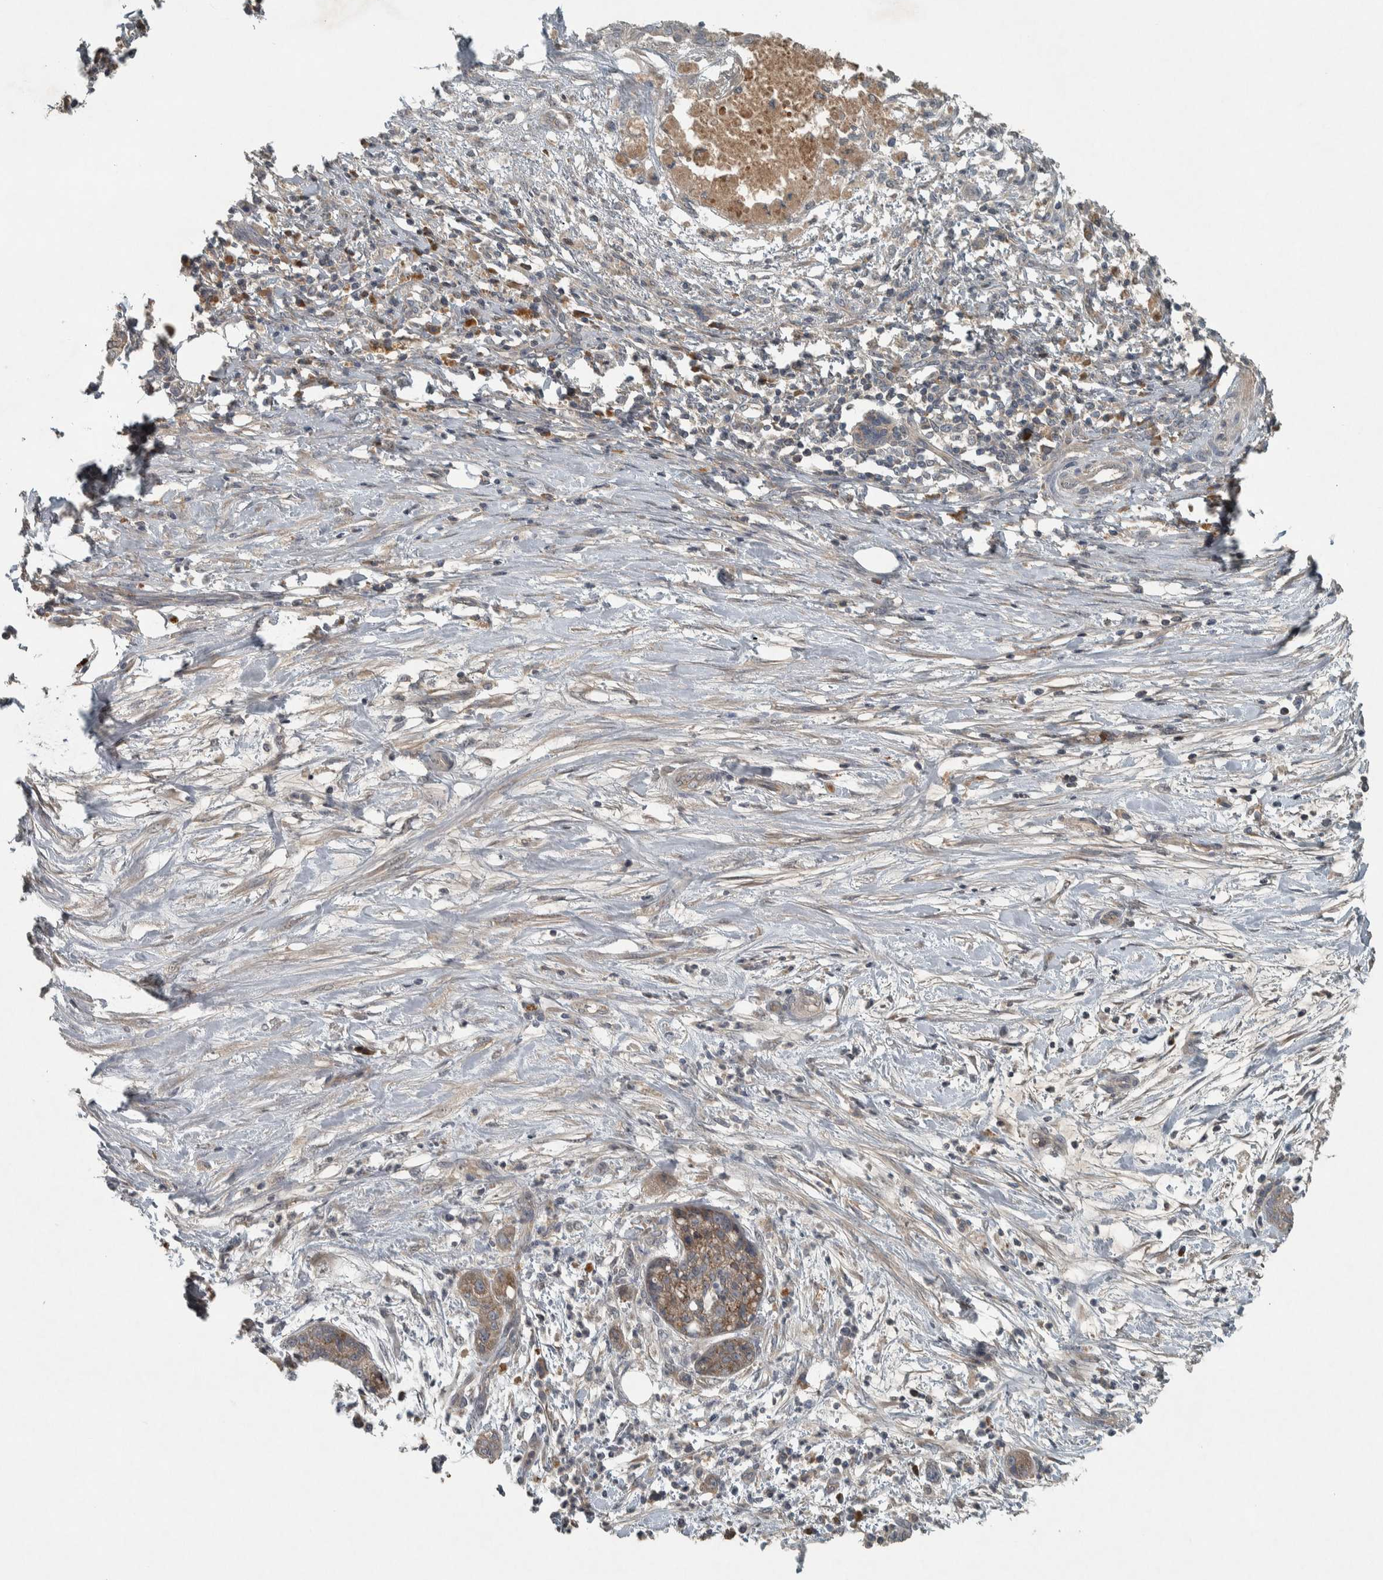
{"staining": {"intensity": "moderate", "quantity": "25%-75%", "location": "cytoplasmic/membranous"}, "tissue": "pancreatic cancer", "cell_type": "Tumor cells", "image_type": "cancer", "snomed": [{"axis": "morphology", "description": "Adenocarcinoma, NOS"}, {"axis": "topography", "description": "Pancreas"}], "caption": "Pancreatic cancer (adenocarcinoma) tissue demonstrates moderate cytoplasmic/membranous expression in approximately 25%-75% of tumor cells, visualized by immunohistochemistry. (brown staining indicates protein expression, while blue staining denotes nuclei).", "gene": "CLCN2", "patient": {"sex": "female", "age": 78}}